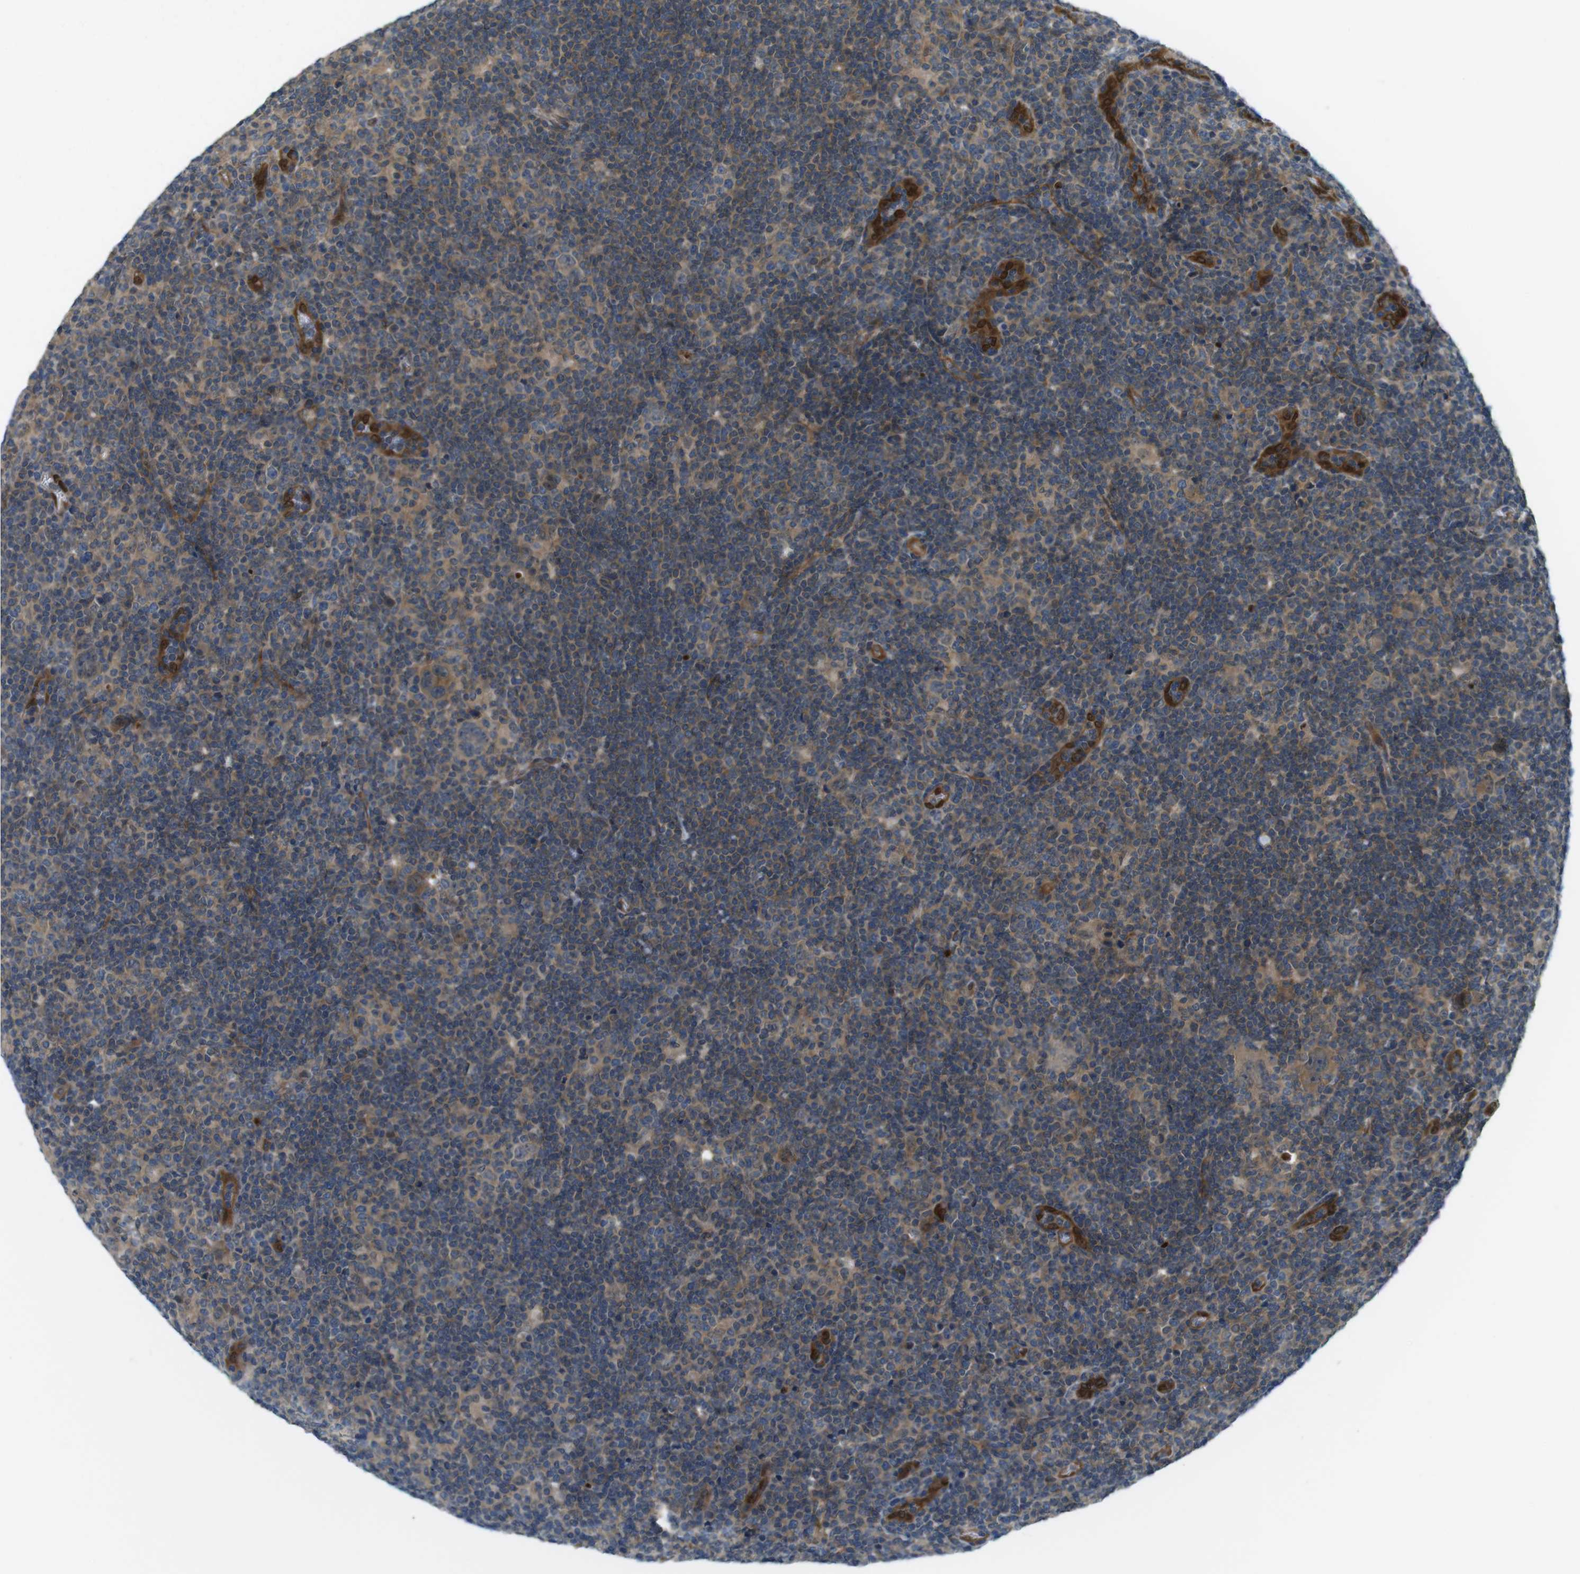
{"staining": {"intensity": "weak", "quantity": ">75%", "location": "cytoplasmic/membranous"}, "tissue": "lymphoma", "cell_type": "Tumor cells", "image_type": "cancer", "snomed": [{"axis": "morphology", "description": "Hodgkin's disease, NOS"}, {"axis": "topography", "description": "Lymph node"}], "caption": "Protein expression by IHC shows weak cytoplasmic/membranous expression in approximately >75% of tumor cells in Hodgkin's disease.", "gene": "TSC1", "patient": {"sex": "female", "age": 57}}